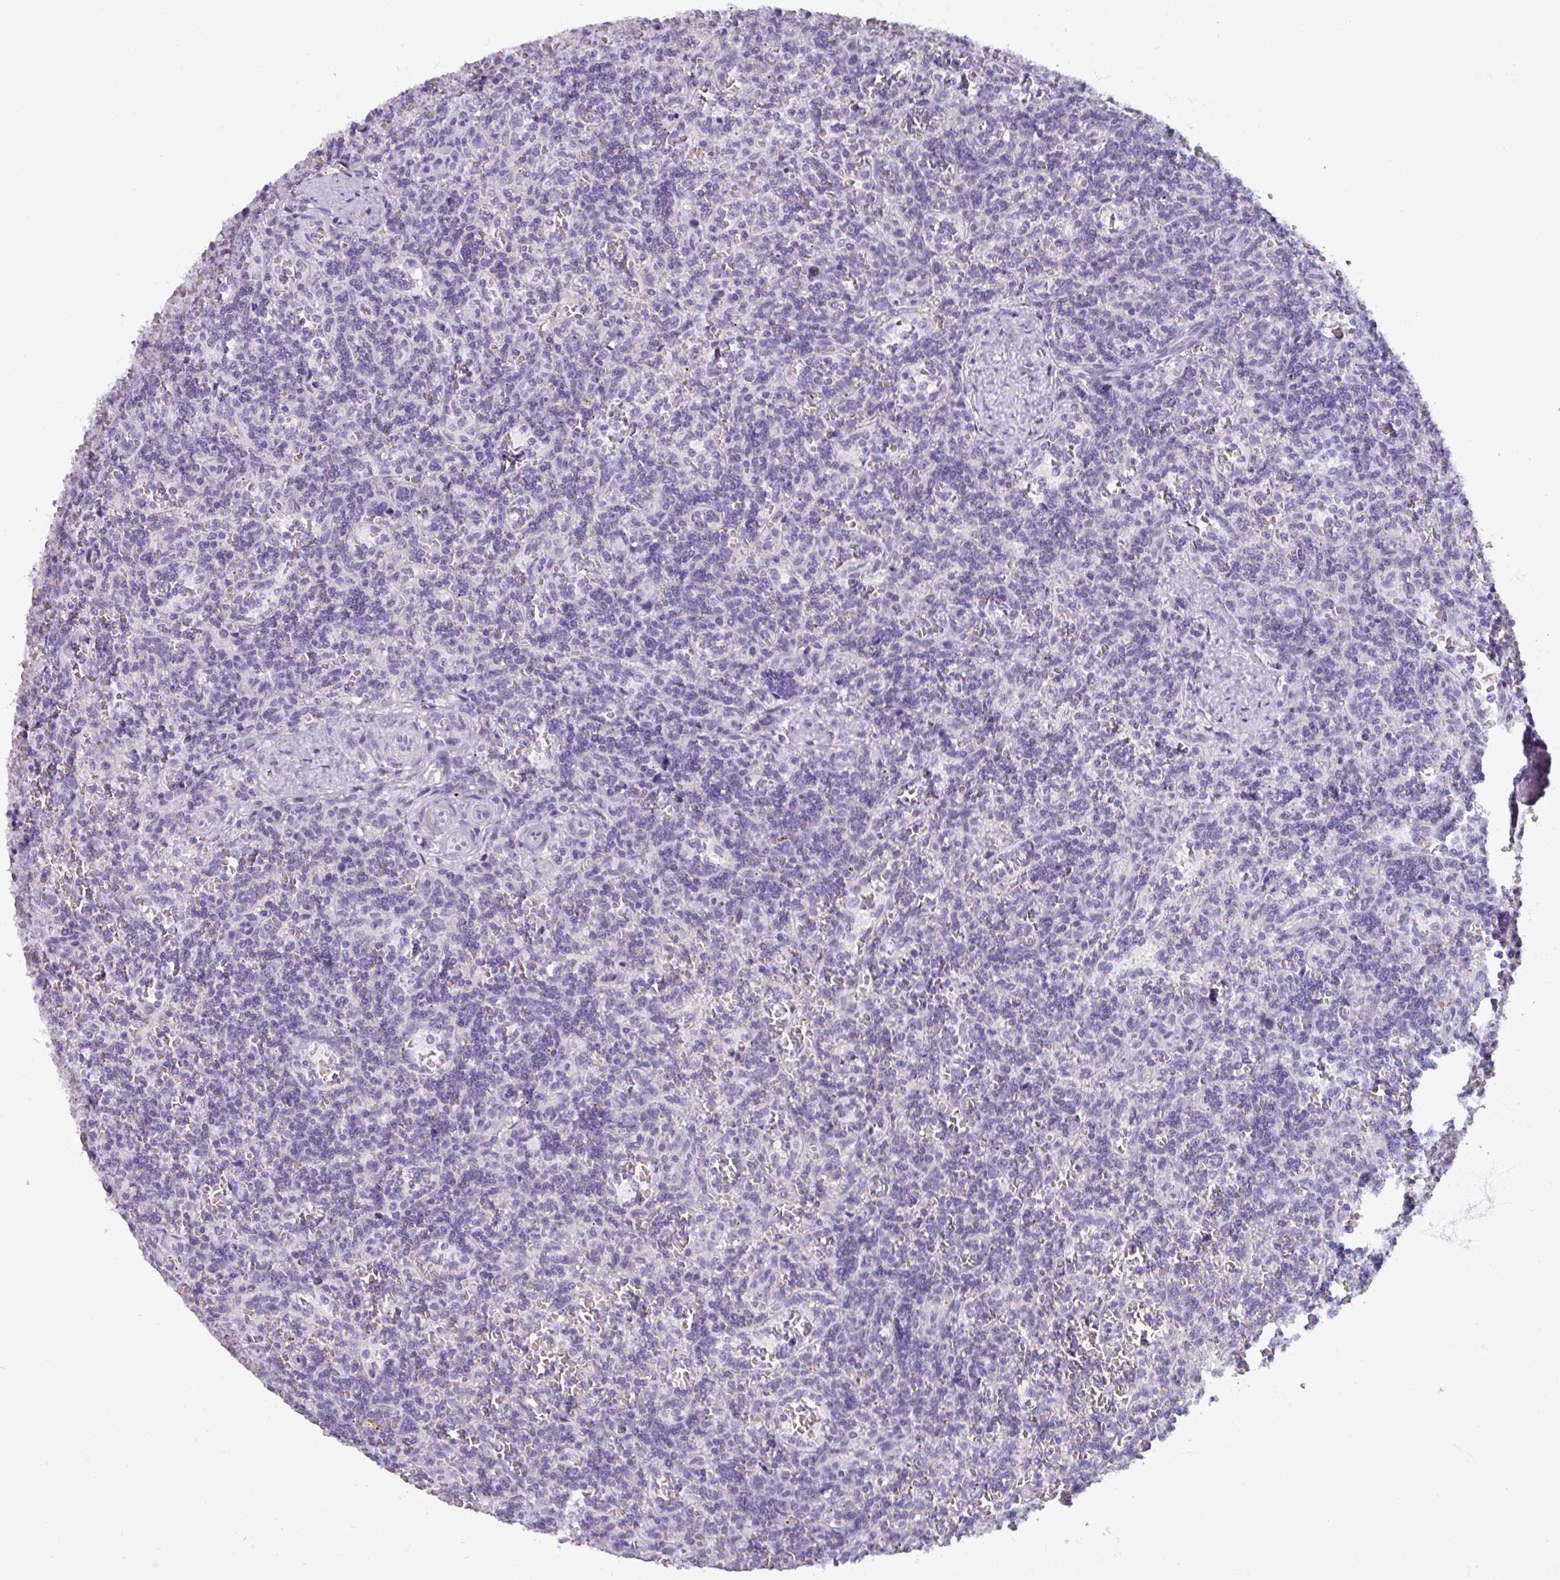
{"staining": {"intensity": "negative", "quantity": "none", "location": "none"}, "tissue": "lymphoma", "cell_type": "Tumor cells", "image_type": "cancer", "snomed": [{"axis": "morphology", "description": "Malignant lymphoma, non-Hodgkin's type, Low grade"}, {"axis": "topography", "description": "Spleen"}], "caption": "DAB immunohistochemical staining of human malignant lymphoma, non-Hodgkin's type (low-grade) demonstrates no significant positivity in tumor cells.", "gene": "SMIM11", "patient": {"sex": "male", "age": 73}}